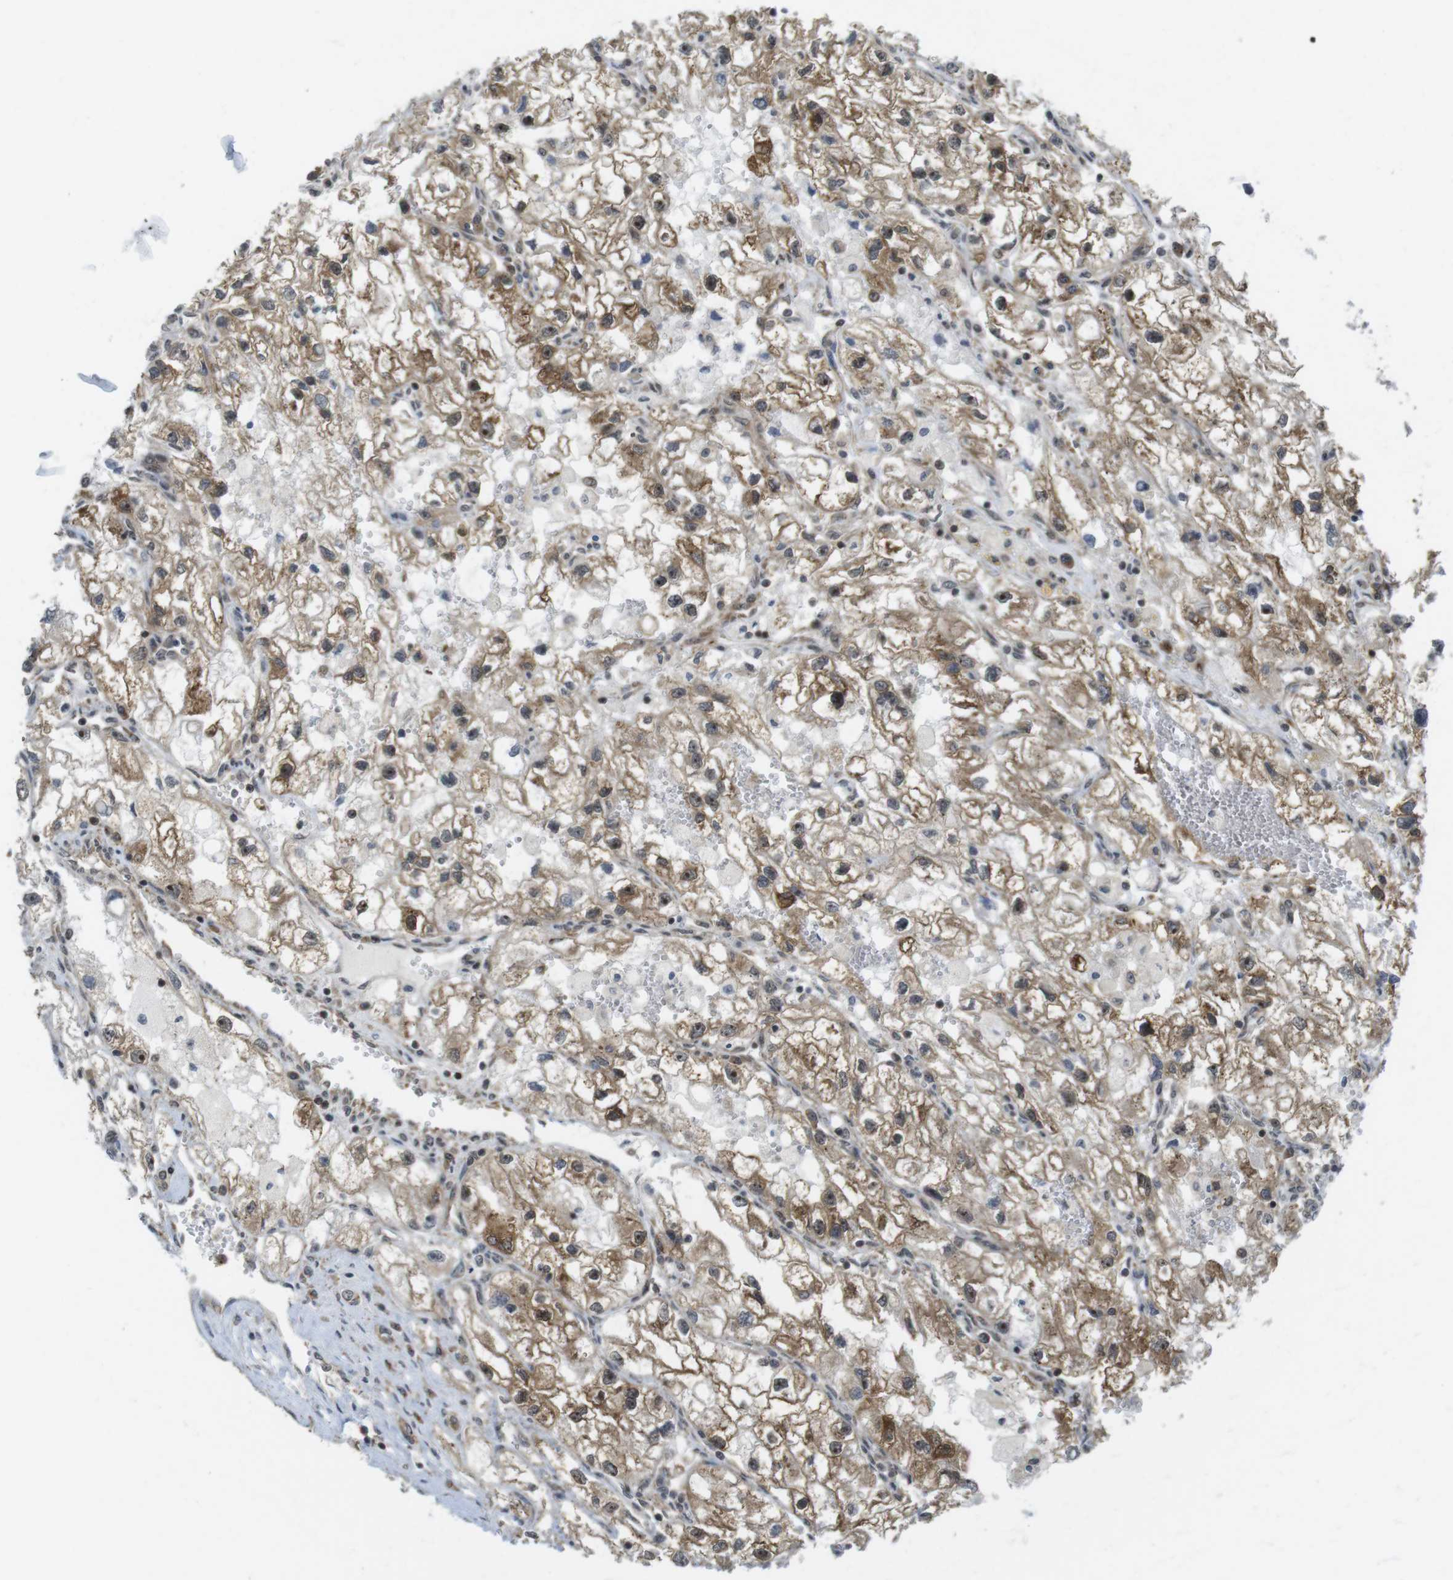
{"staining": {"intensity": "moderate", "quantity": ">75%", "location": "cytoplasmic/membranous,nuclear"}, "tissue": "renal cancer", "cell_type": "Tumor cells", "image_type": "cancer", "snomed": [{"axis": "morphology", "description": "Adenocarcinoma, NOS"}, {"axis": "topography", "description": "Kidney"}], "caption": "Brown immunohistochemical staining in human adenocarcinoma (renal) demonstrates moderate cytoplasmic/membranous and nuclear positivity in approximately >75% of tumor cells.", "gene": "CC2D1A", "patient": {"sex": "female", "age": 70}}